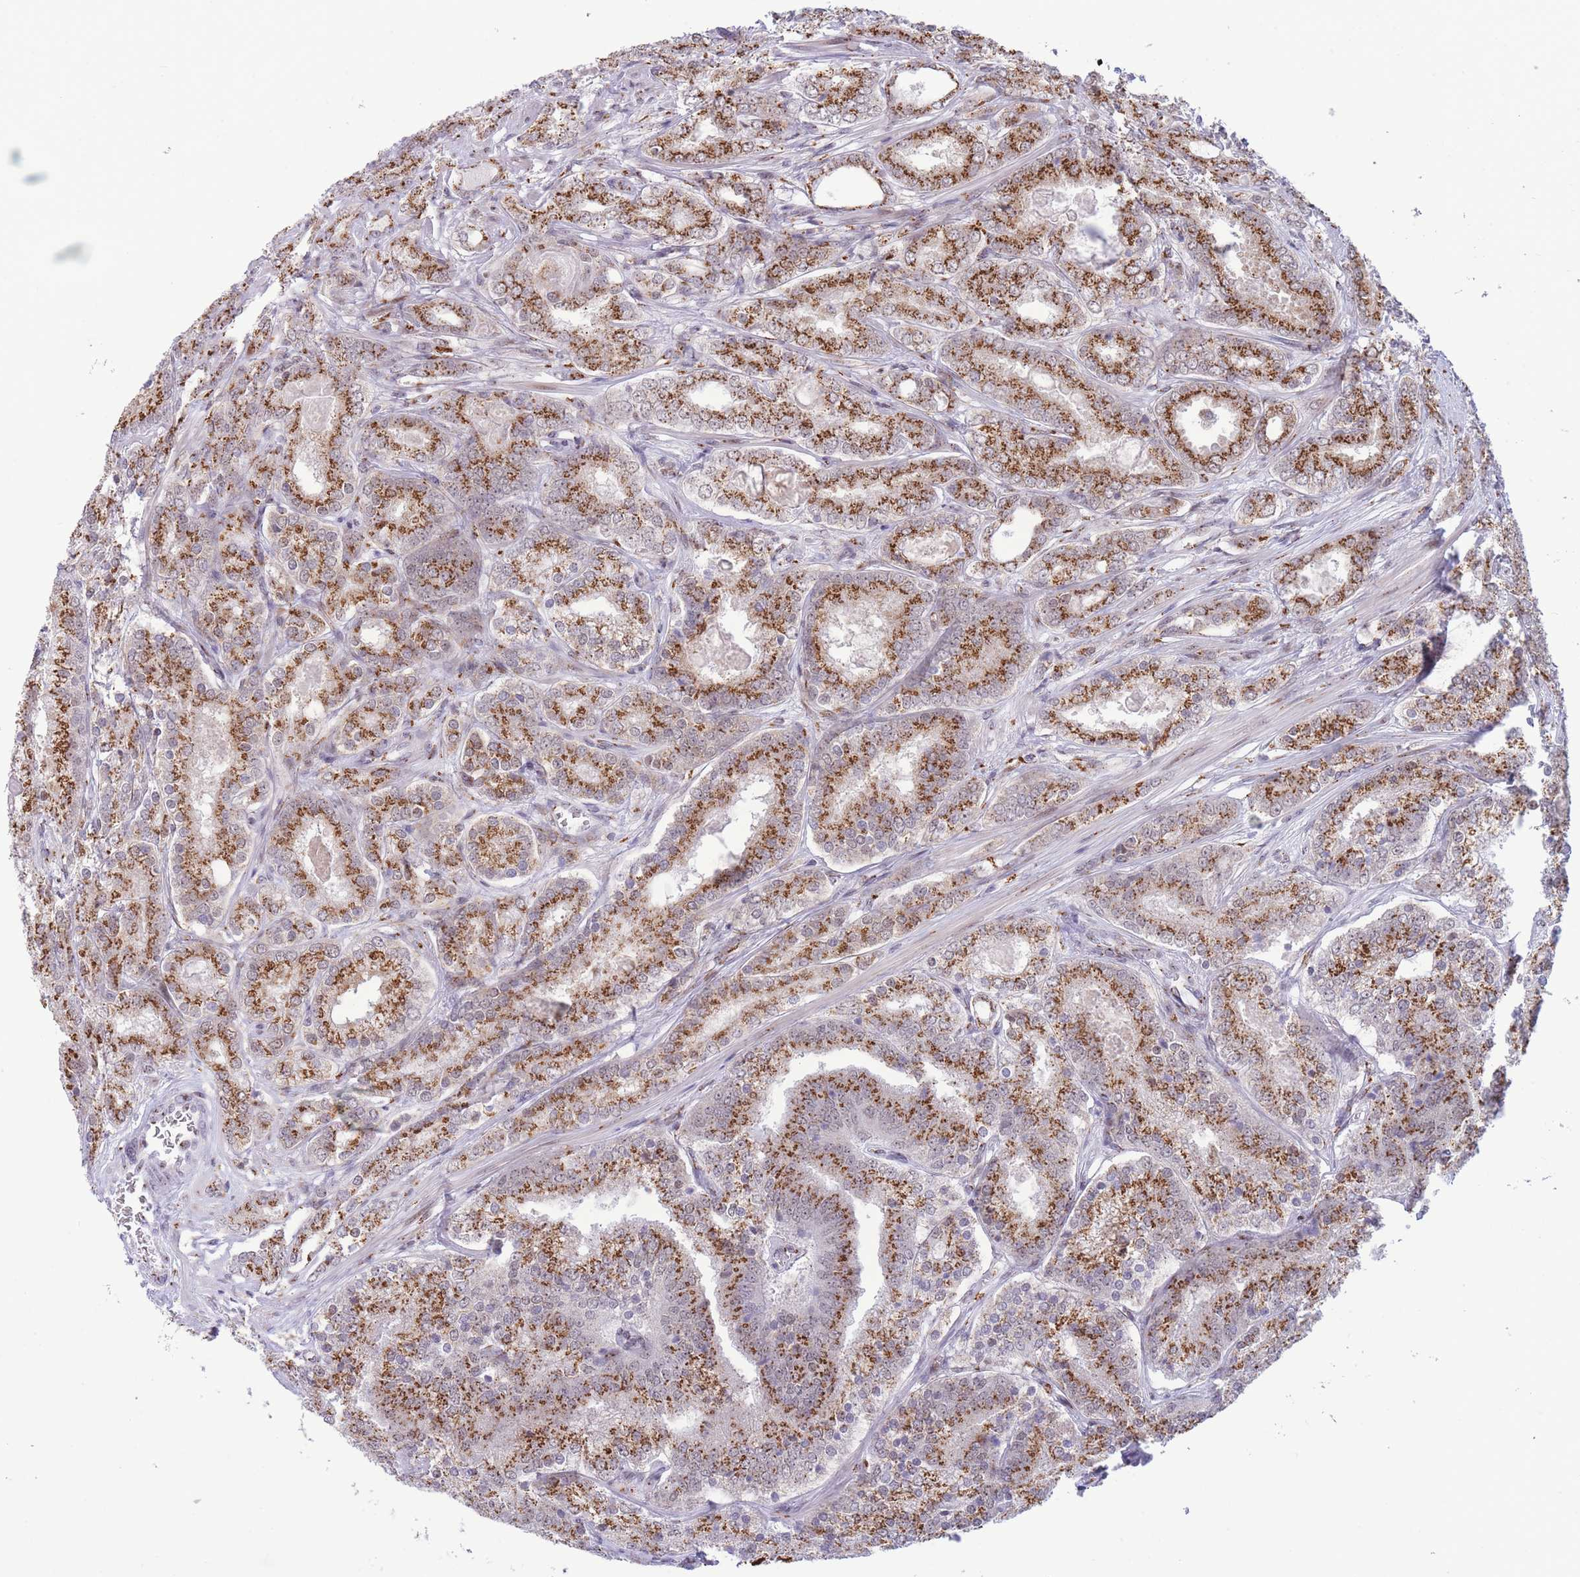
{"staining": {"intensity": "strong", "quantity": ">75%", "location": "cytoplasmic/membranous"}, "tissue": "prostate cancer", "cell_type": "Tumor cells", "image_type": "cancer", "snomed": [{"axis": "morphology", "description": "Adenocarcinoma, High grade"}, {"axis": "topography", "description": "Prostate"}], "caption": "Protein positivity by immunohistochemistry (IHC) reveals strong cytoplasmic/membranous positivity in approximately >75% of tumor cells in prostate cancer (high-grade adenocarcinoma).", "gene": "INO80C", "patient": {"sex": "male", "age": 63}}